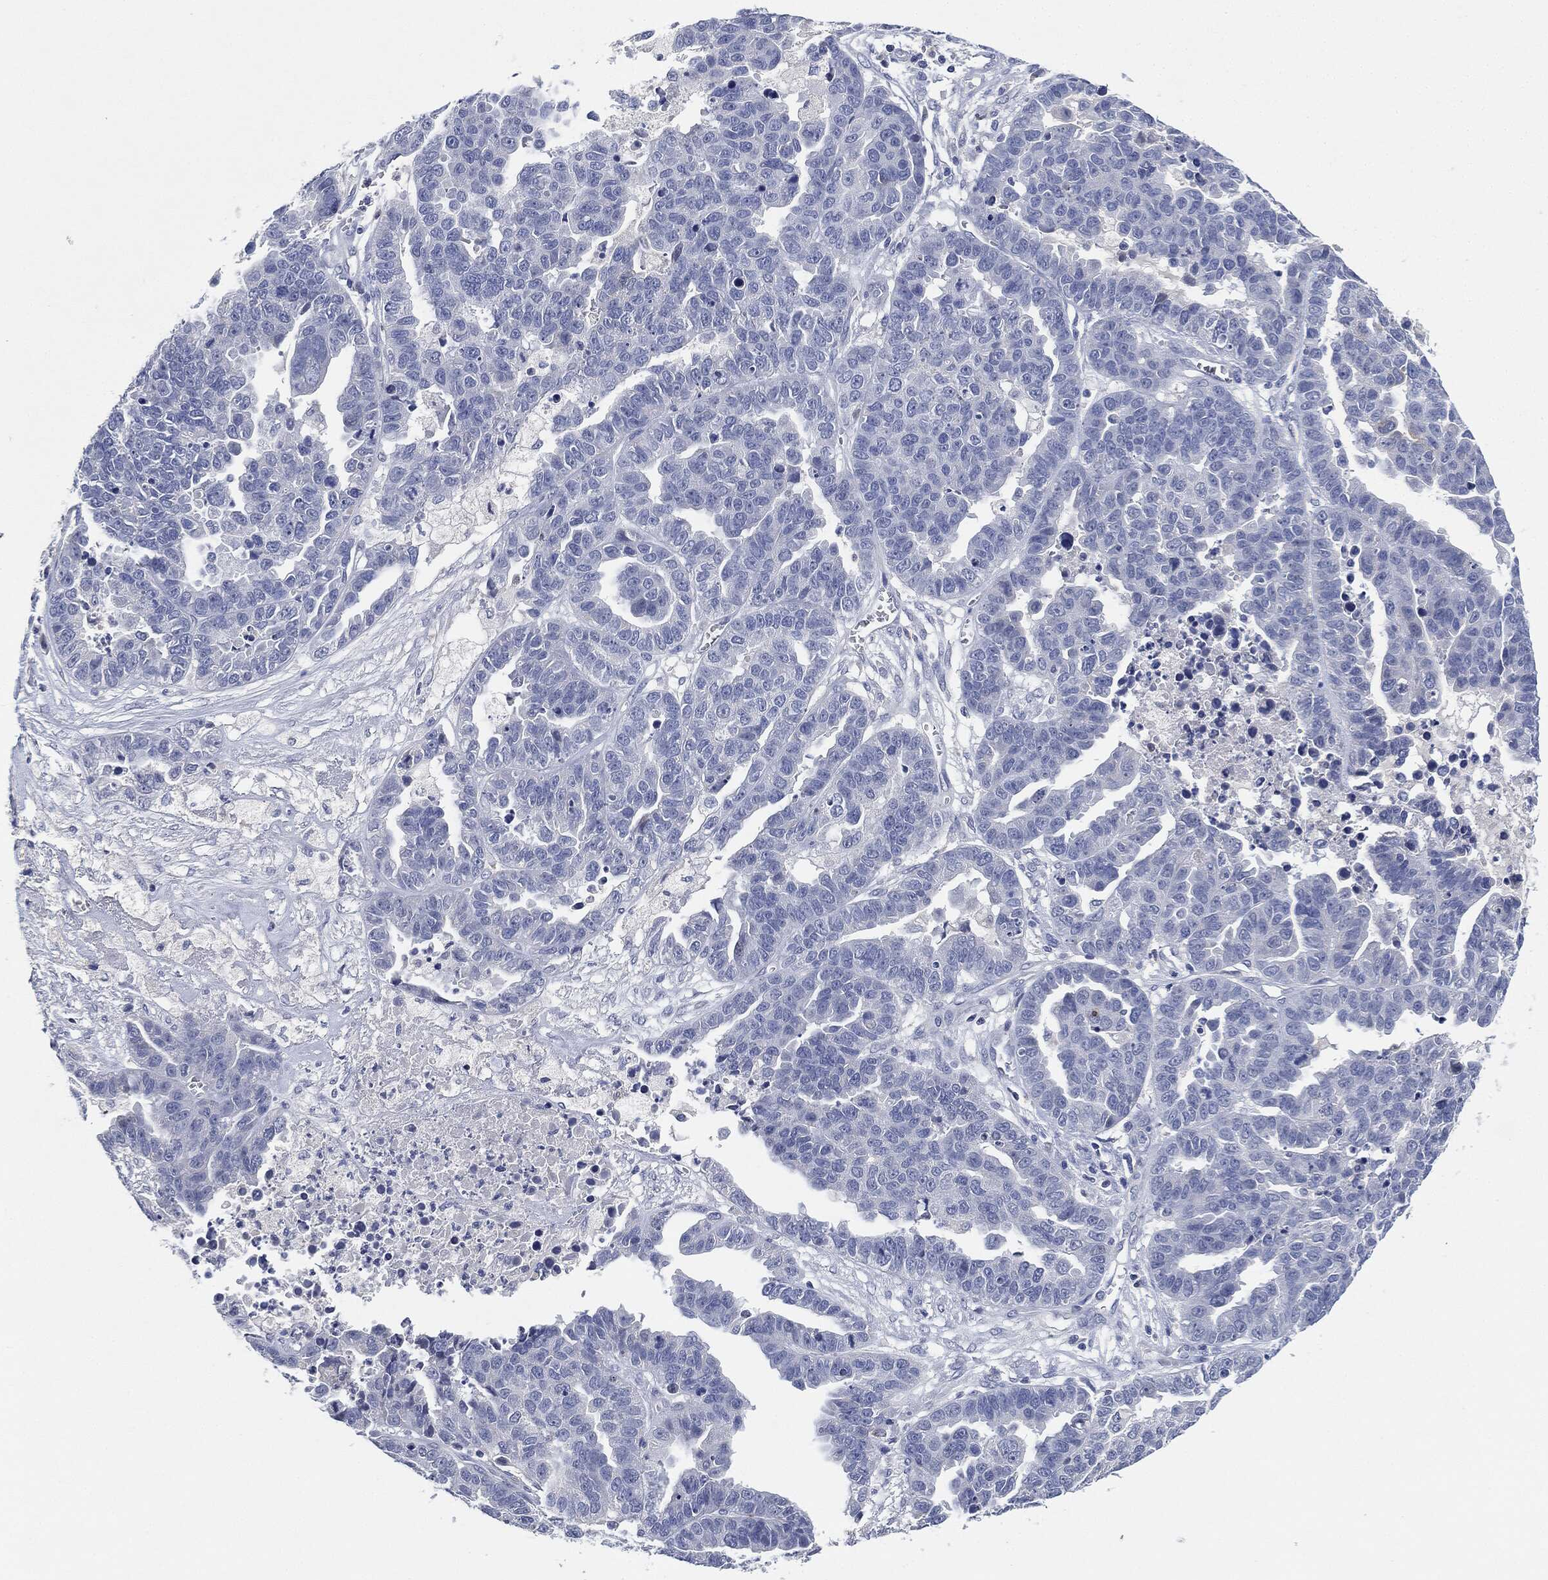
{"staining": {"intensity": "negative", "quantity": "none", "location": "none"}, "tissue": "ovarian cancer", "cell_type": "Tumor cells", "image_type": "cancer", "snomed": [{"axis": "morphology", "description": "Cystadenocarcinoma, serous, NOS"}, {"axis": "topography", "description": "Ovary"}], "caption": "Image shows no protein staining in tumor cells of ovarian cancer tissue.", "gene": "NTRK1", "patient": {"sex": "female", "age": 87}}